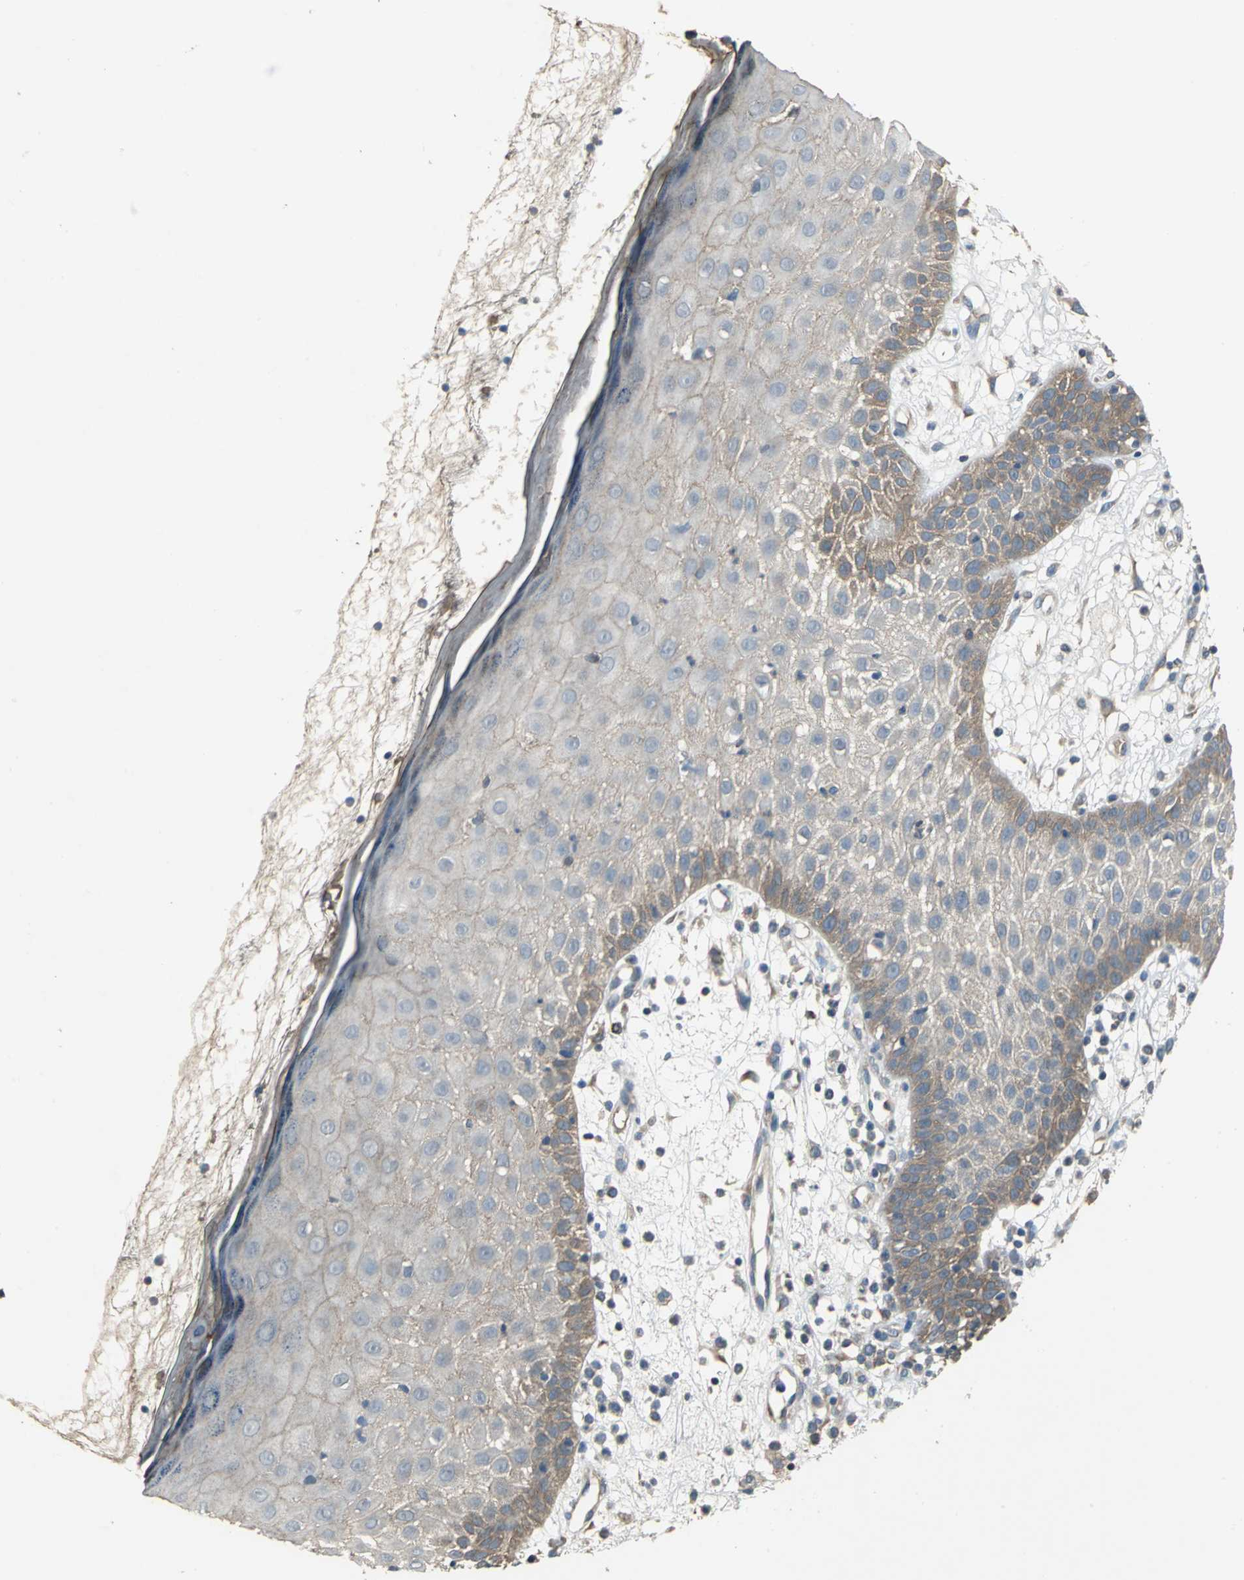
{"staining": {"intensity": "moderate", "quantity": ">75%", "location": "cytoplasmic/membranous"}, "tissue": "skin cancer", "cell_type": "Tumor cells", "image_type": "cancer", "snomed": [{"axis": "morphology", "description": "Squamous cell carcinoma, NOS"}, {"axis": "topography", "description": "Skin"}], "caption": "The micrograph displays a brown stain indicating the presence of a protein in the cytoplasmic/membranous of tumor cells in skin squamous cell carcinoma.", "gene": "MET", "patient": {"sex": "female", "age": 78}}